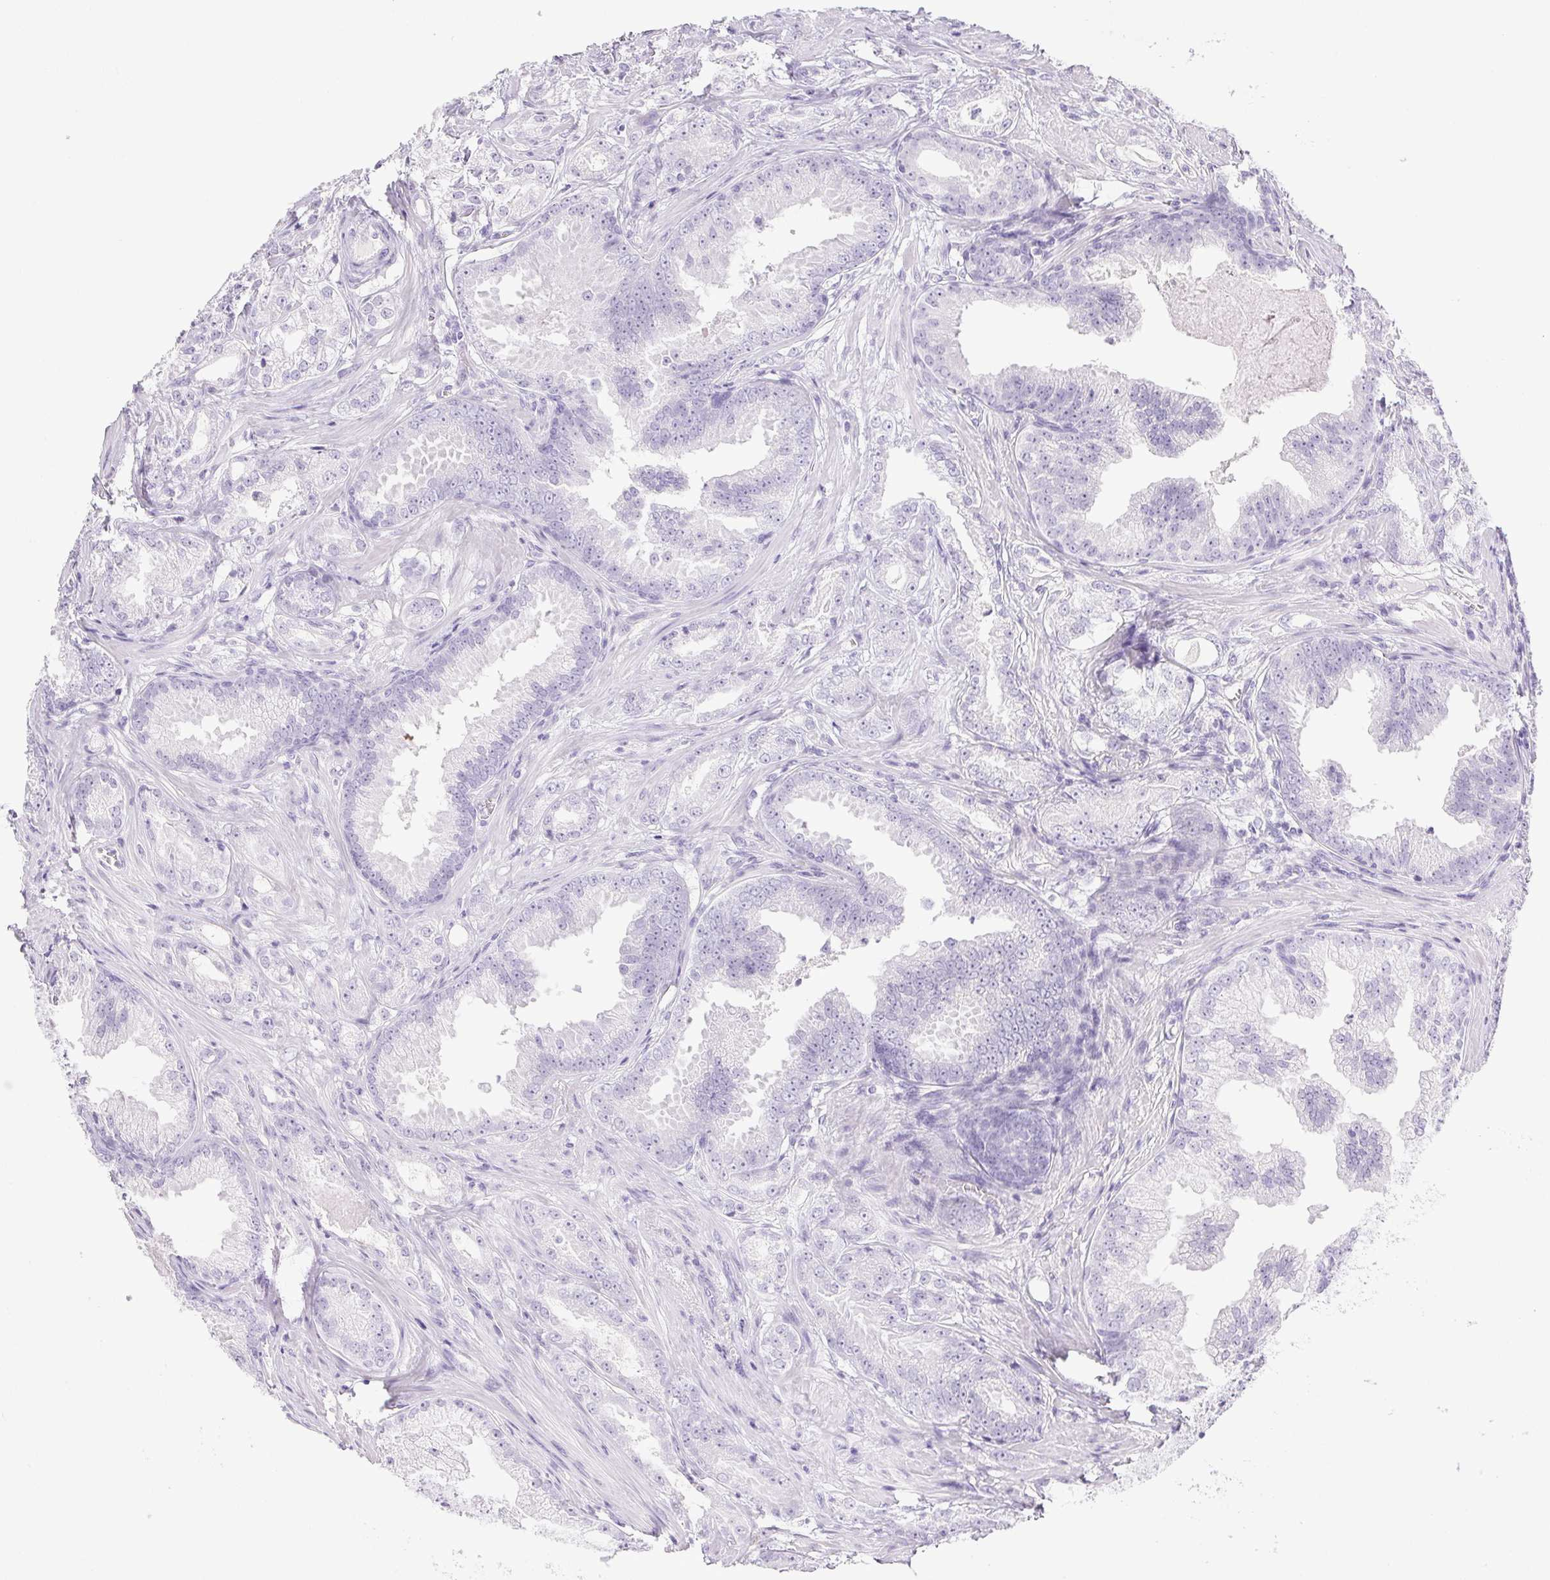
{"staining": {"intensity": "negative", "quantity": "none", "location": "none"}, "tissue": "prostate cancer", "cell_type": "Tumor cells", "image_type": "cancer", "snomed": [{"axis": "morphology", "description": "Adenocarcinoma, Low grade"}, {"axis": "topography", "description": "Prostate"}], "caption": "The micrograph shows no staining of tumor cells in prostate low-grade adenocarcinoma.", "gene": "HLA-G", "patient": {"sex": "male", "age": 65}}